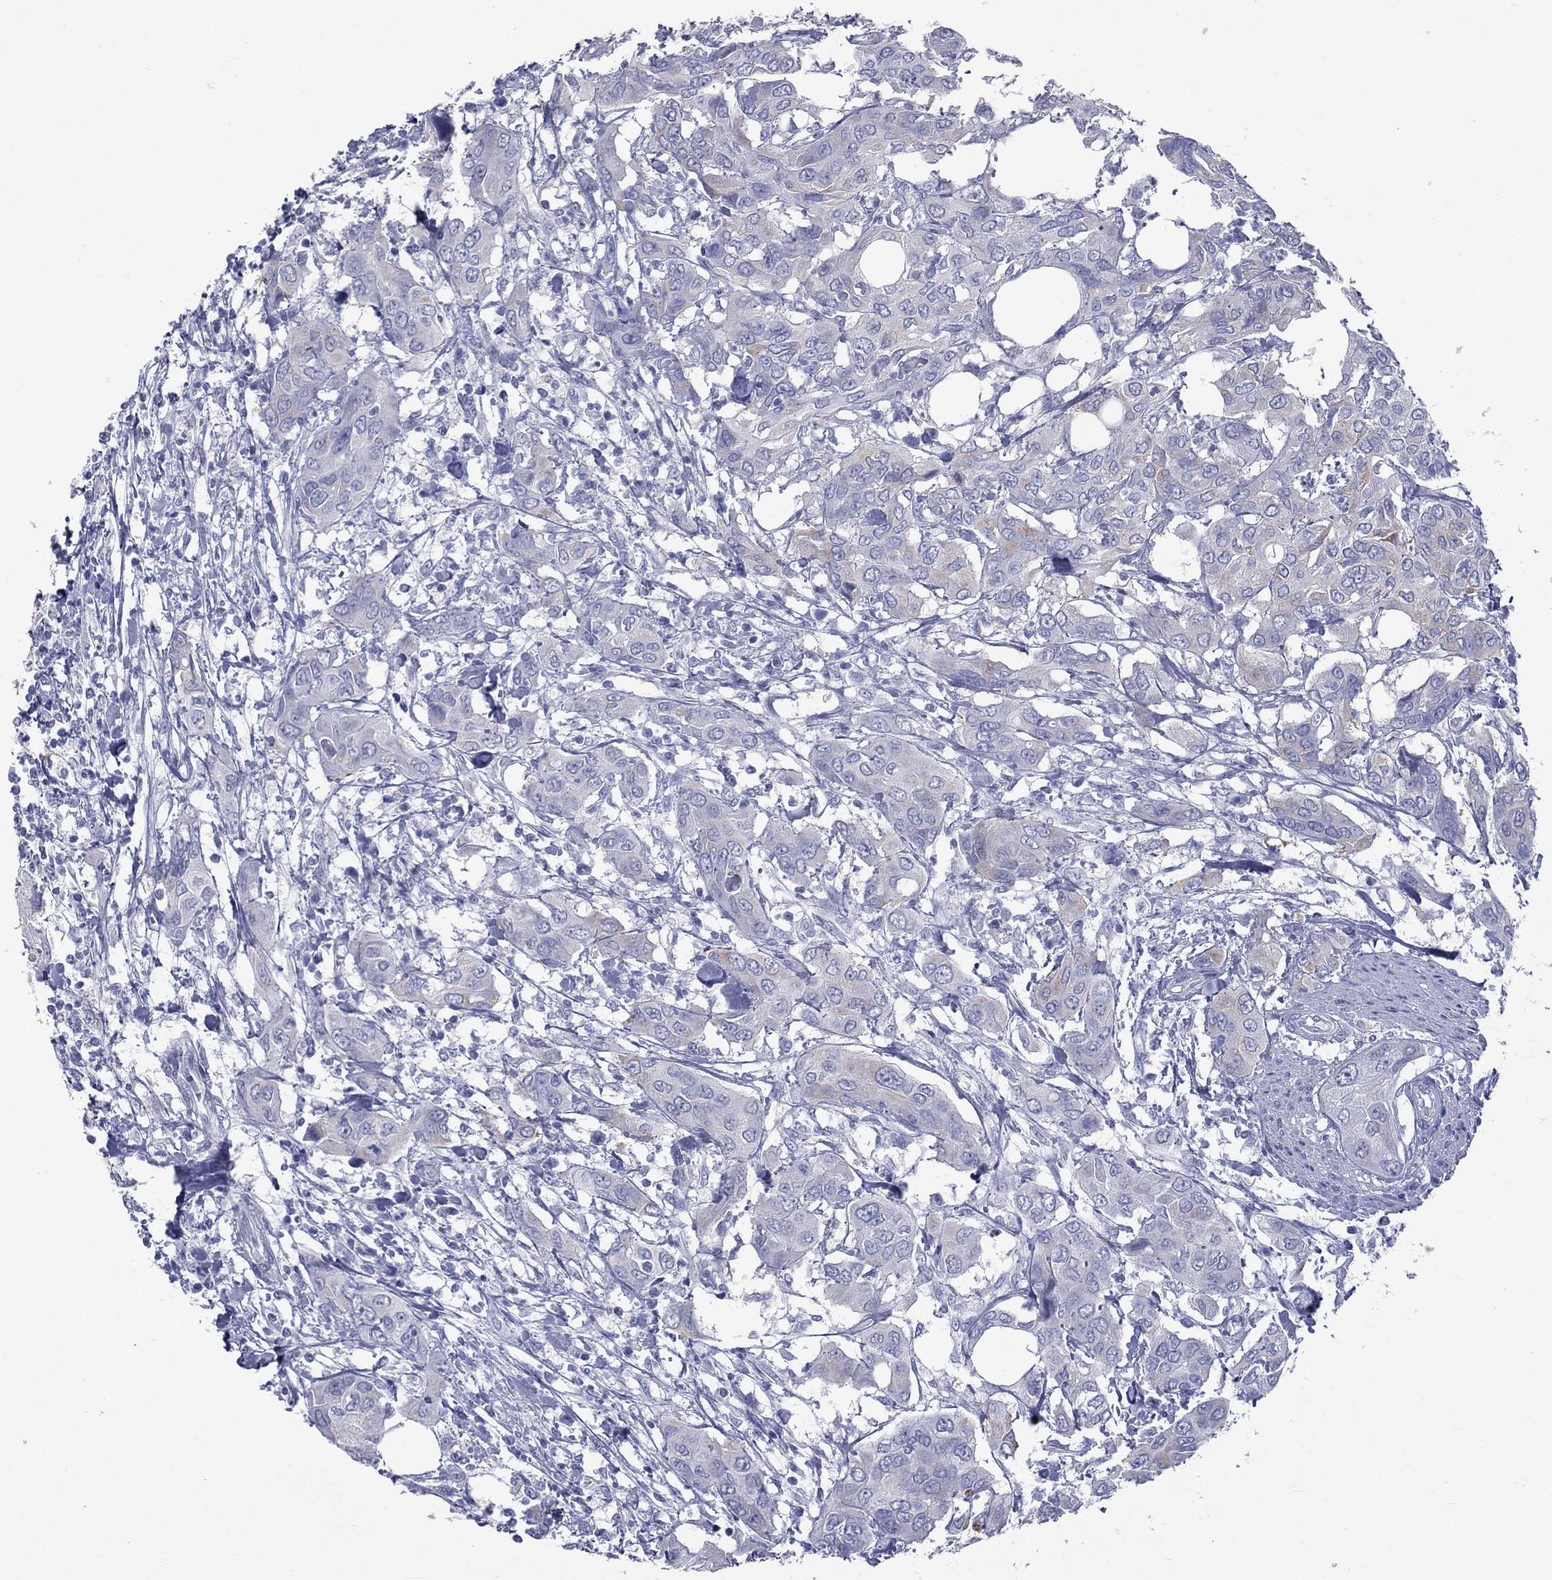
{"staining": {"intensity": "moderate", "quantity": "<25%", "location": "cytoplasmic/membranous"}, "tissue": "urothelial cancer", "cell_type": "Tumor cells", "image_type": "cancer", "snomed": [{"axis": "morphology", "description": "Urothelial carcinoma, NOS"}, {"axis": "morphology", "description": "Urothelial carcinoma, High grade"}, {"axis": "topography", "description": "Urinary bladder"}], "caption": "Approximately <25% of tumor cells in human transitional cell carcinoma show moderate cytoplasmic/membranous protein positivity as visualized by brown immunohistochemical staining.", "gene": "CES2", "patient": {"sex": "male", "age": 63}}